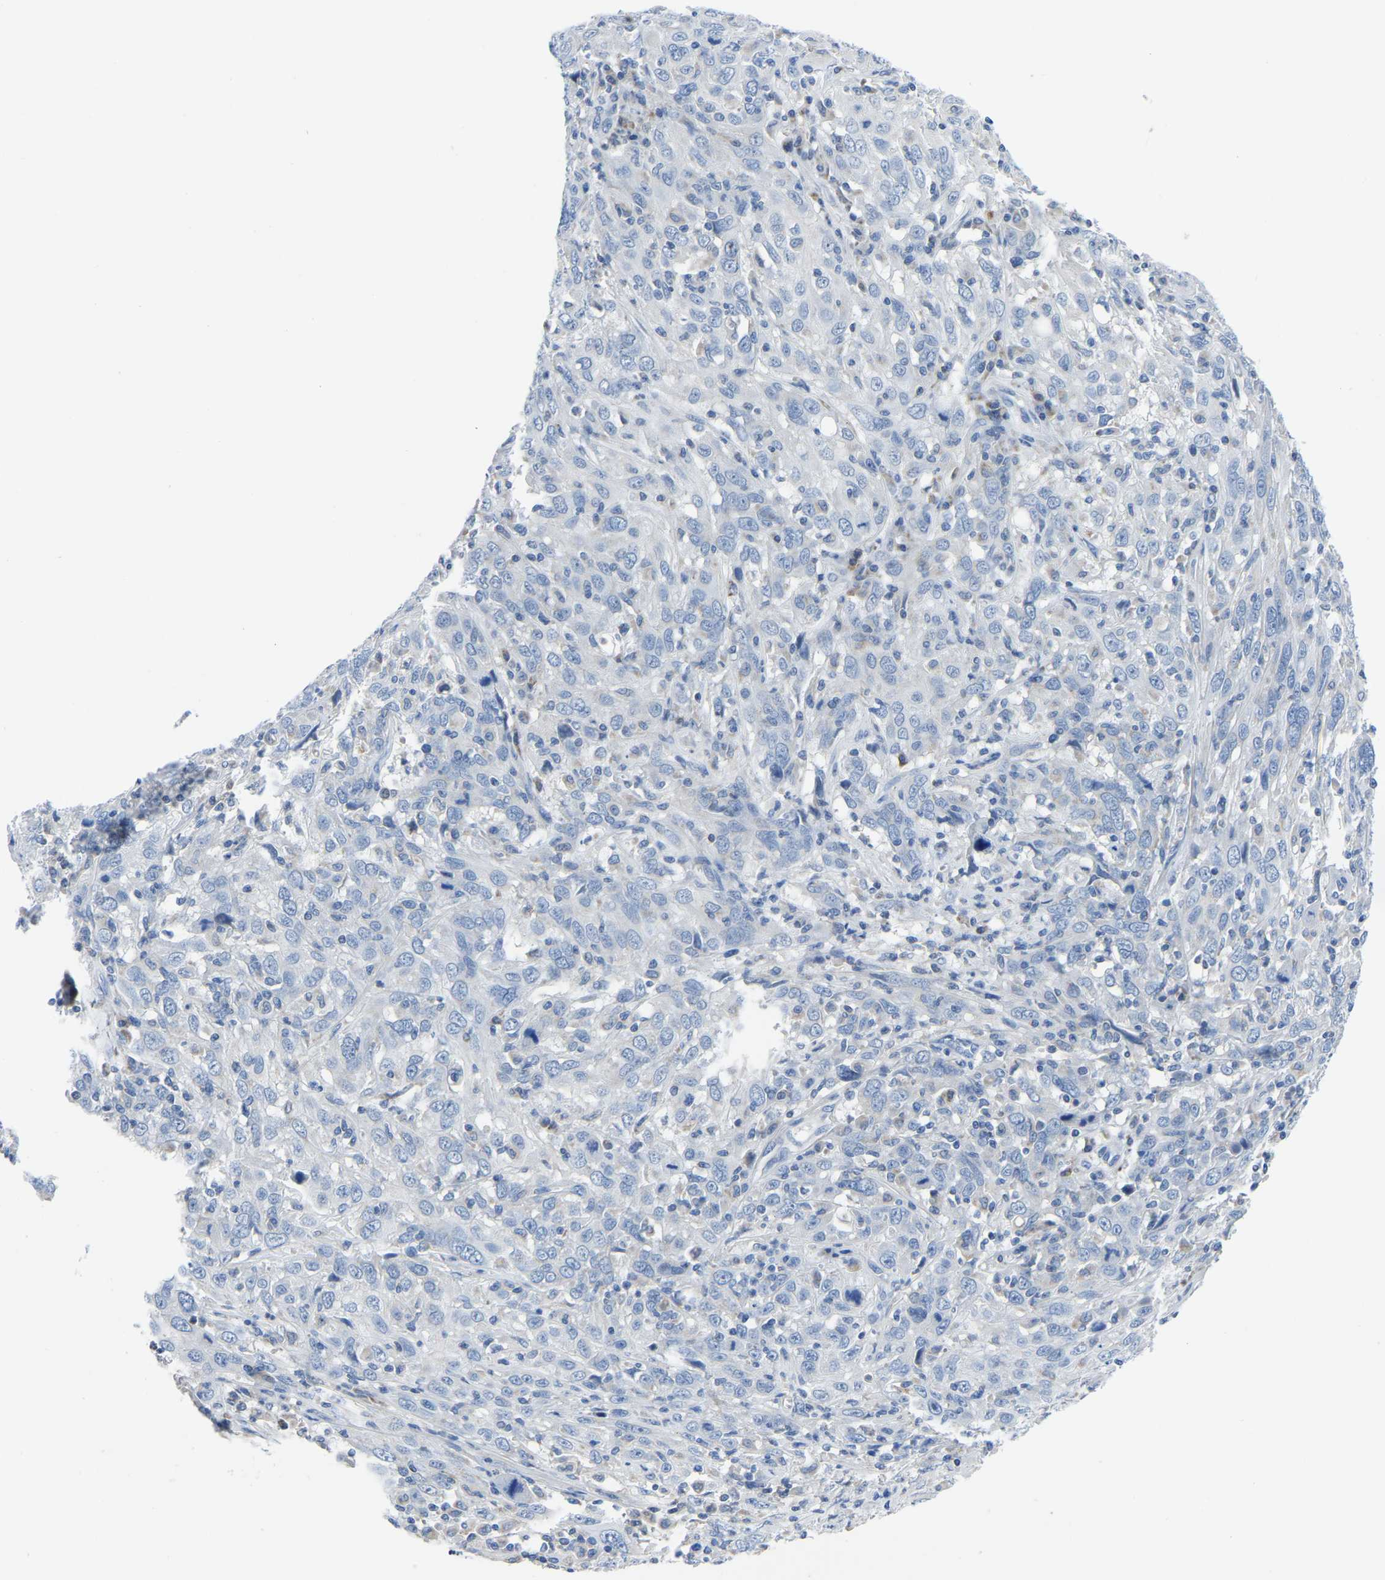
{"staining": {"intensity": "negative", "quantity": "none", "location": "none"}, "tissue": "cervical cancer", "cell_type": "Tumor cells", "image_type": "cancer", "snomed": [{"axis": "morphology", "description": "Squamous cell carcinoma, NOS"}, {"axis": "topography", "description": "Cervix"}], "caption": "This is an immunohistochemistry photomicrograph of human cervical cancer (squamous cell carcinoma). There is no positivity in tumor cells.", "gene": "ETFA", "patient": {"sex": "female", "age": 46}}